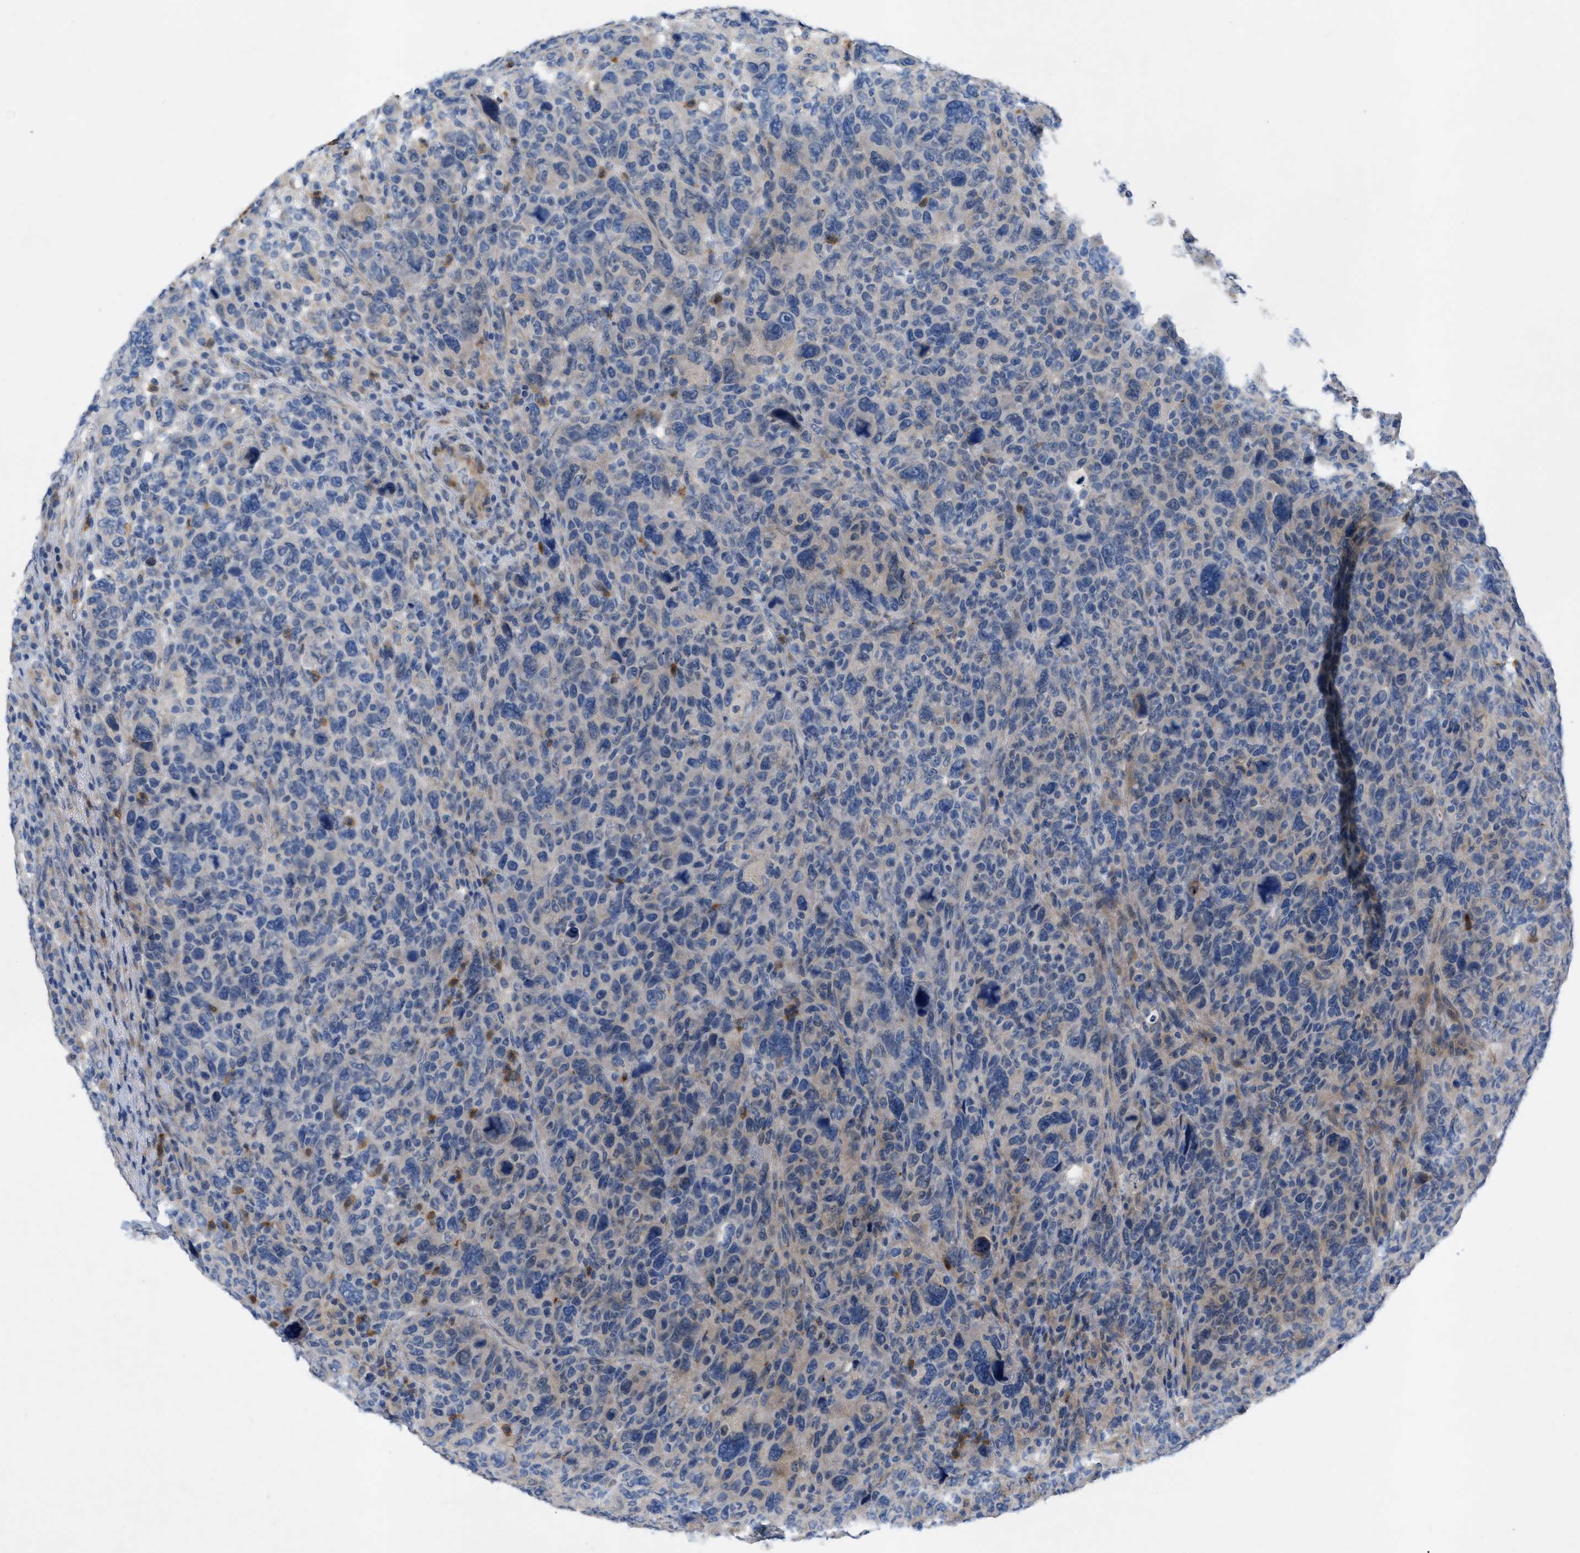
{"staining": {"intensity": "negative", "quantity": "none", "location": "none"}, "tissue": "breast cancer", "cell_type": "Tumor cells", "image_type": "cancer", "snomed": [{"axis": "morphology", "description": "Duct carcinoma"}, {"axis": "topography", "description": "Breast"}], "caption": "Immunohistochemical staining of human breast cancer (infiltrating ductal carcinoma) displays no significant expression in tumor cells.", "gene": "PLPPR5", "patient": {"sex": "female", "age": 37}}